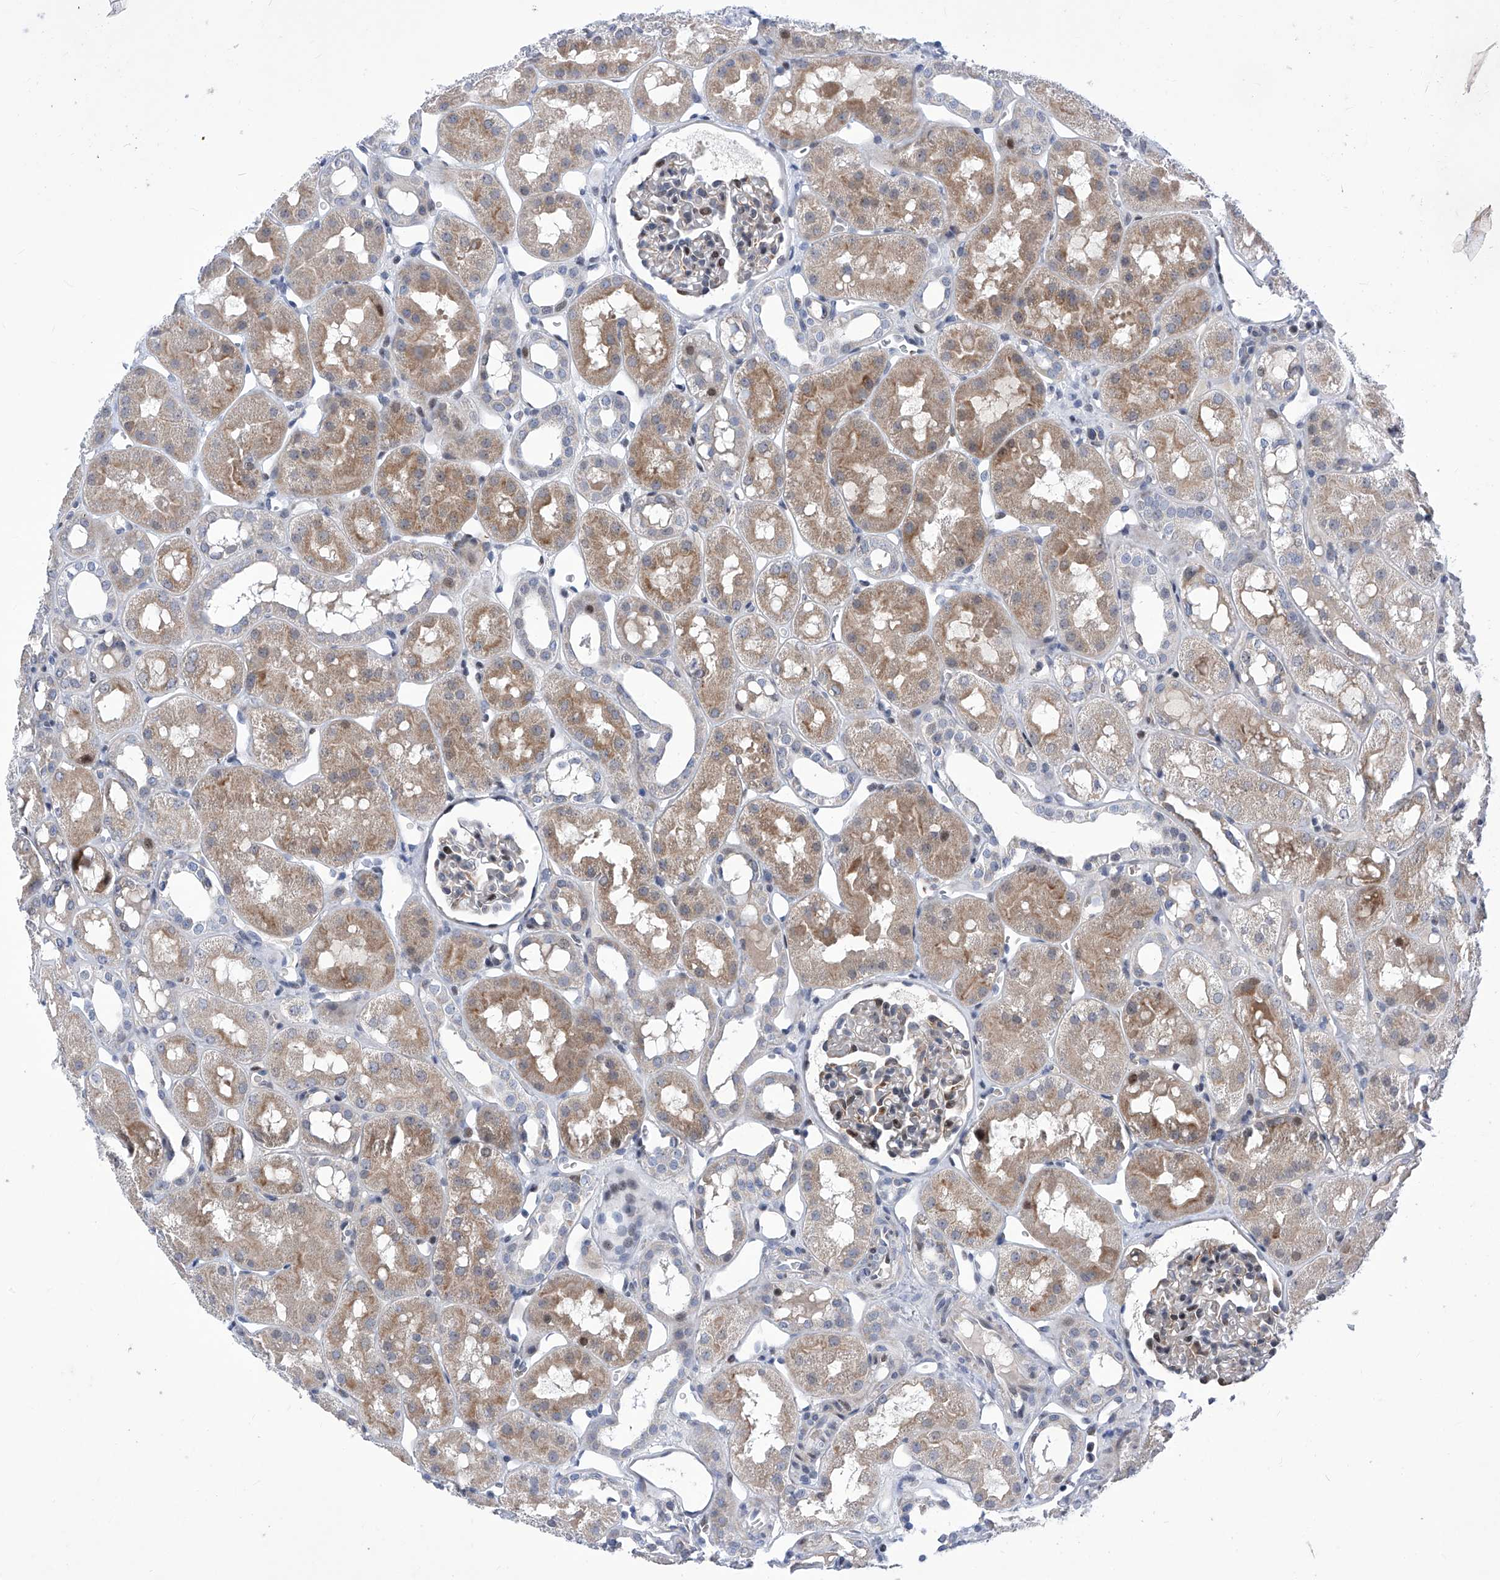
{"staining": {"intensity": "moderate", "quantity": "<25%", "location": "cytoplasmic/membranous,nuclear"}, "tissue": "kidney", "cell_type": "Cells in glomeruli", "image_type": "normal", "snomed": [{"axis": "morphology", "description": "Normal tissue, NOS"}, {"axis": "topography", "description": "Kidney"}], "caption": "Immunohistochemistry (IHC) (DAB) staining of unremarkable human kidney displays moderate cytoplasmic/membranous,nuclear protein positivity in about <25% of cells in glomeruli.", "gene": "NUFIP1", "patient": {"sex": "male", "age": 16}}